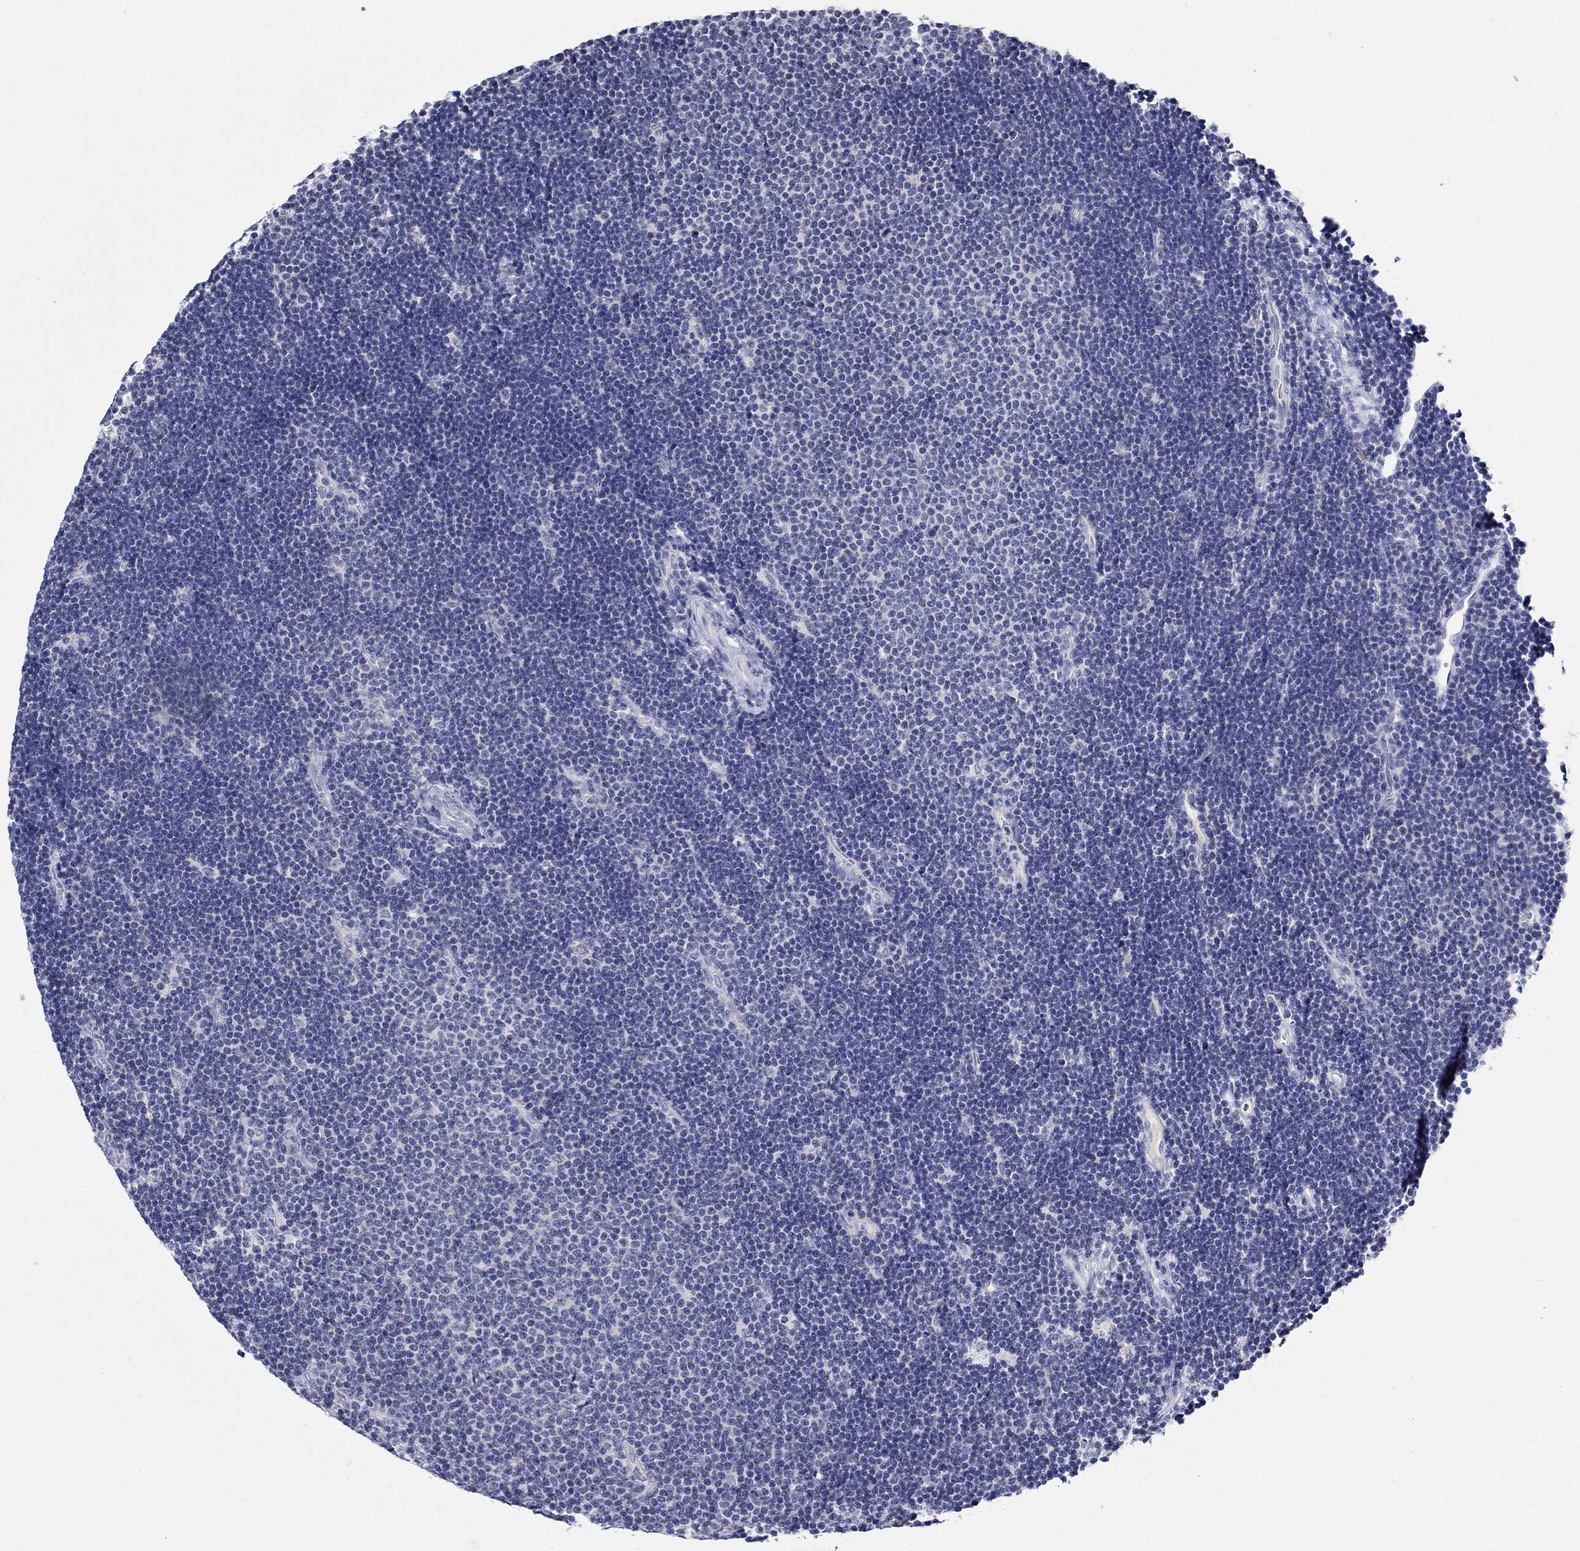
{"staining": {"intensity": "negative", "quantity": "none", "location": "none"}, "tissue": "lymphoma", "cell_type": "Tumor cells", "image_type": "cancer", "snomed": [{"axis": "morphology", "description": "Malignant lymphoma, non-Hodgkin's type, Low grade"}, {"axis": "topography", "description": "Brain"}], "caption": "Immunohistochemistry (IHC) of human lymphoma reveals no expression in tumor cells.", "gene": "SLC30A3", "patient": {"sex": "female", "age": 66}}